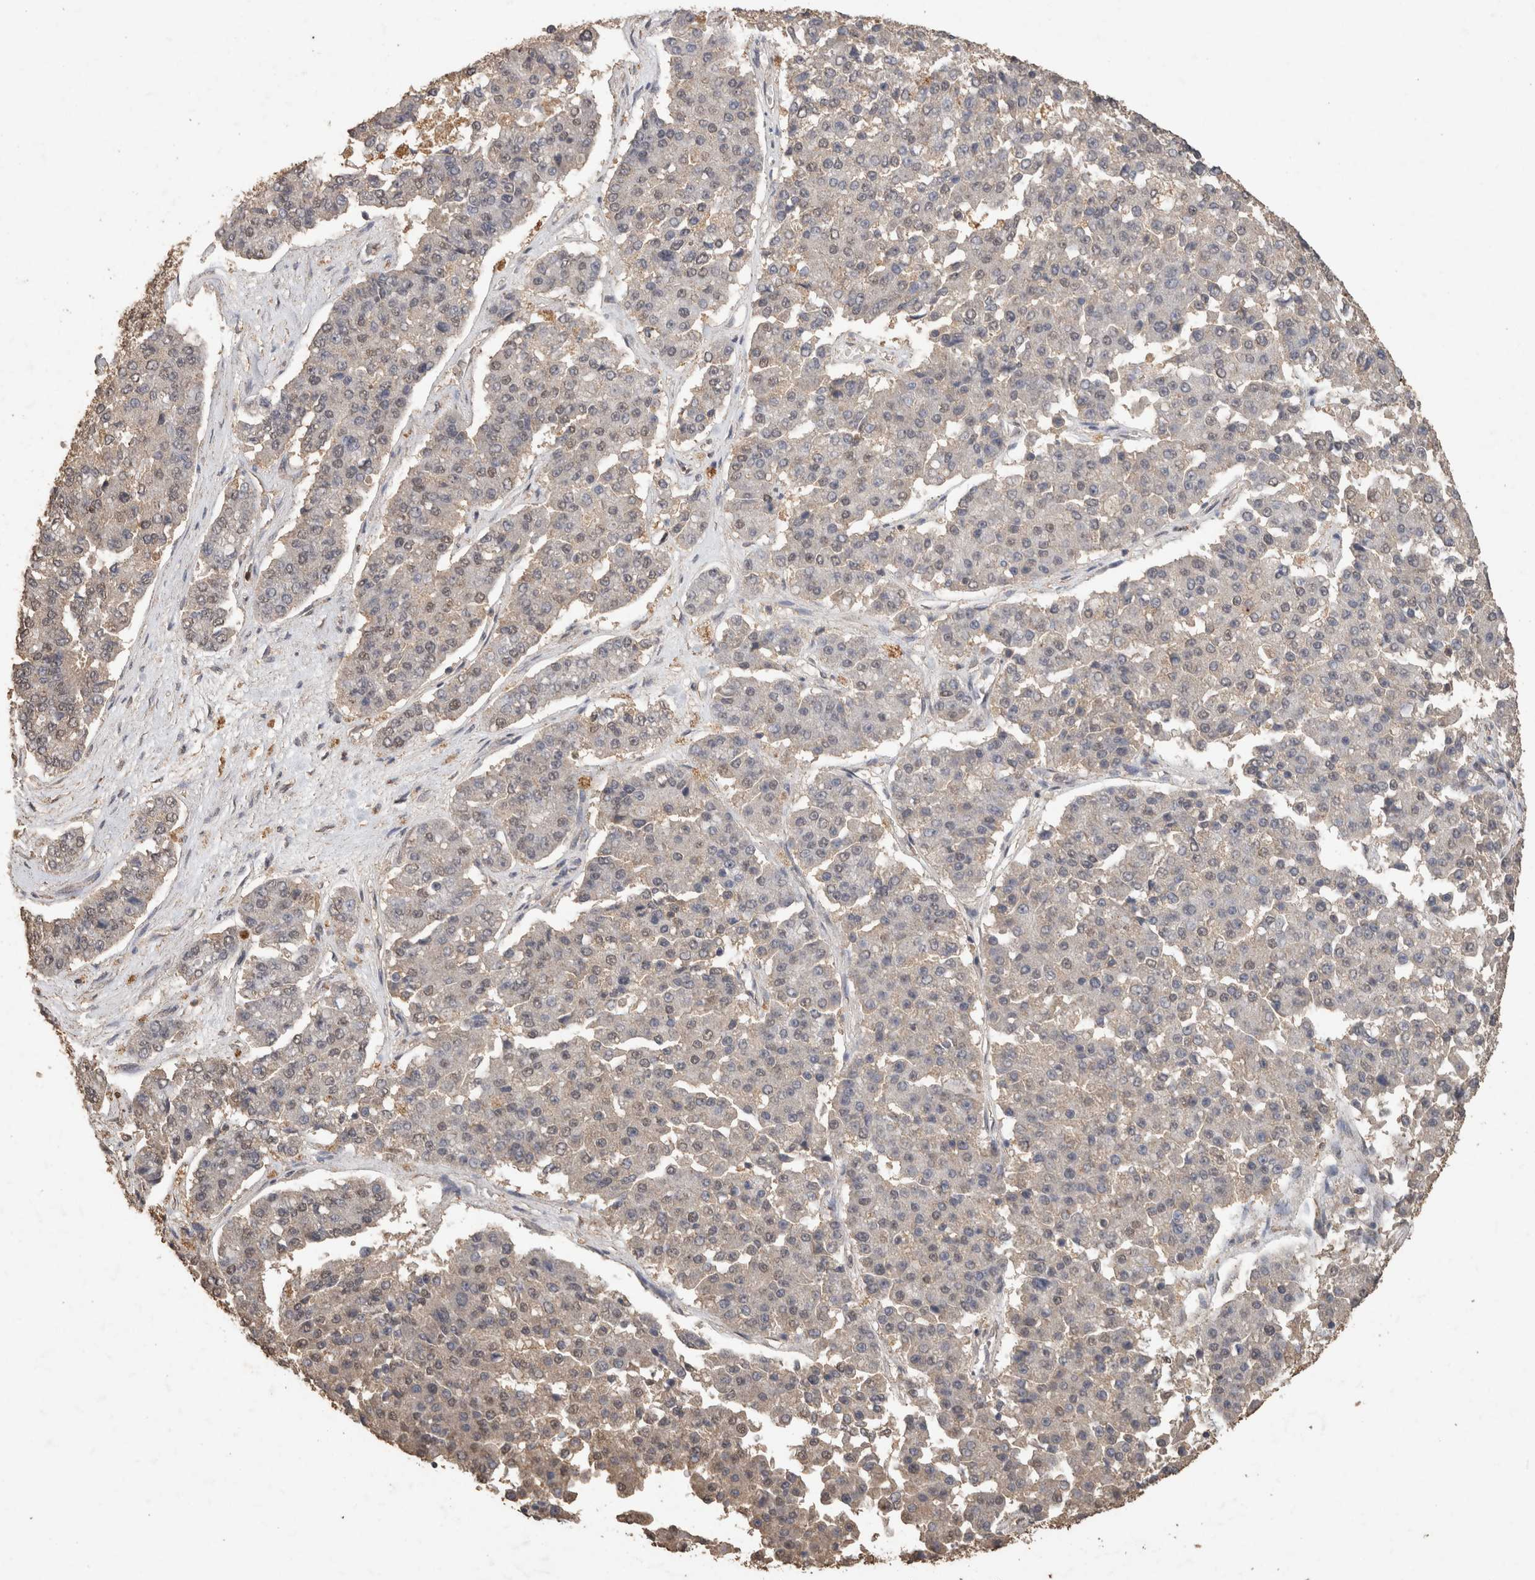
{"staining": {"intensity": "negative", "quantity": "none", "location": "none"}, "tissue": "pancreatic cancer", "cell_type": "Tumor cells", "image_type": "cancer", "snomed": [{"axis": "morphology", "description": "Adenocarcinoma, NOS"}, {"axis": "topography", "description": "Pancreas"}], "caption": "The immunohistochemistry histopathology image has no significant staining in tumor cells of pancreatic adenocarcinoma tissue.", "gene": "CX3CL1", "patient": {"sex": "male", "age": 50}}